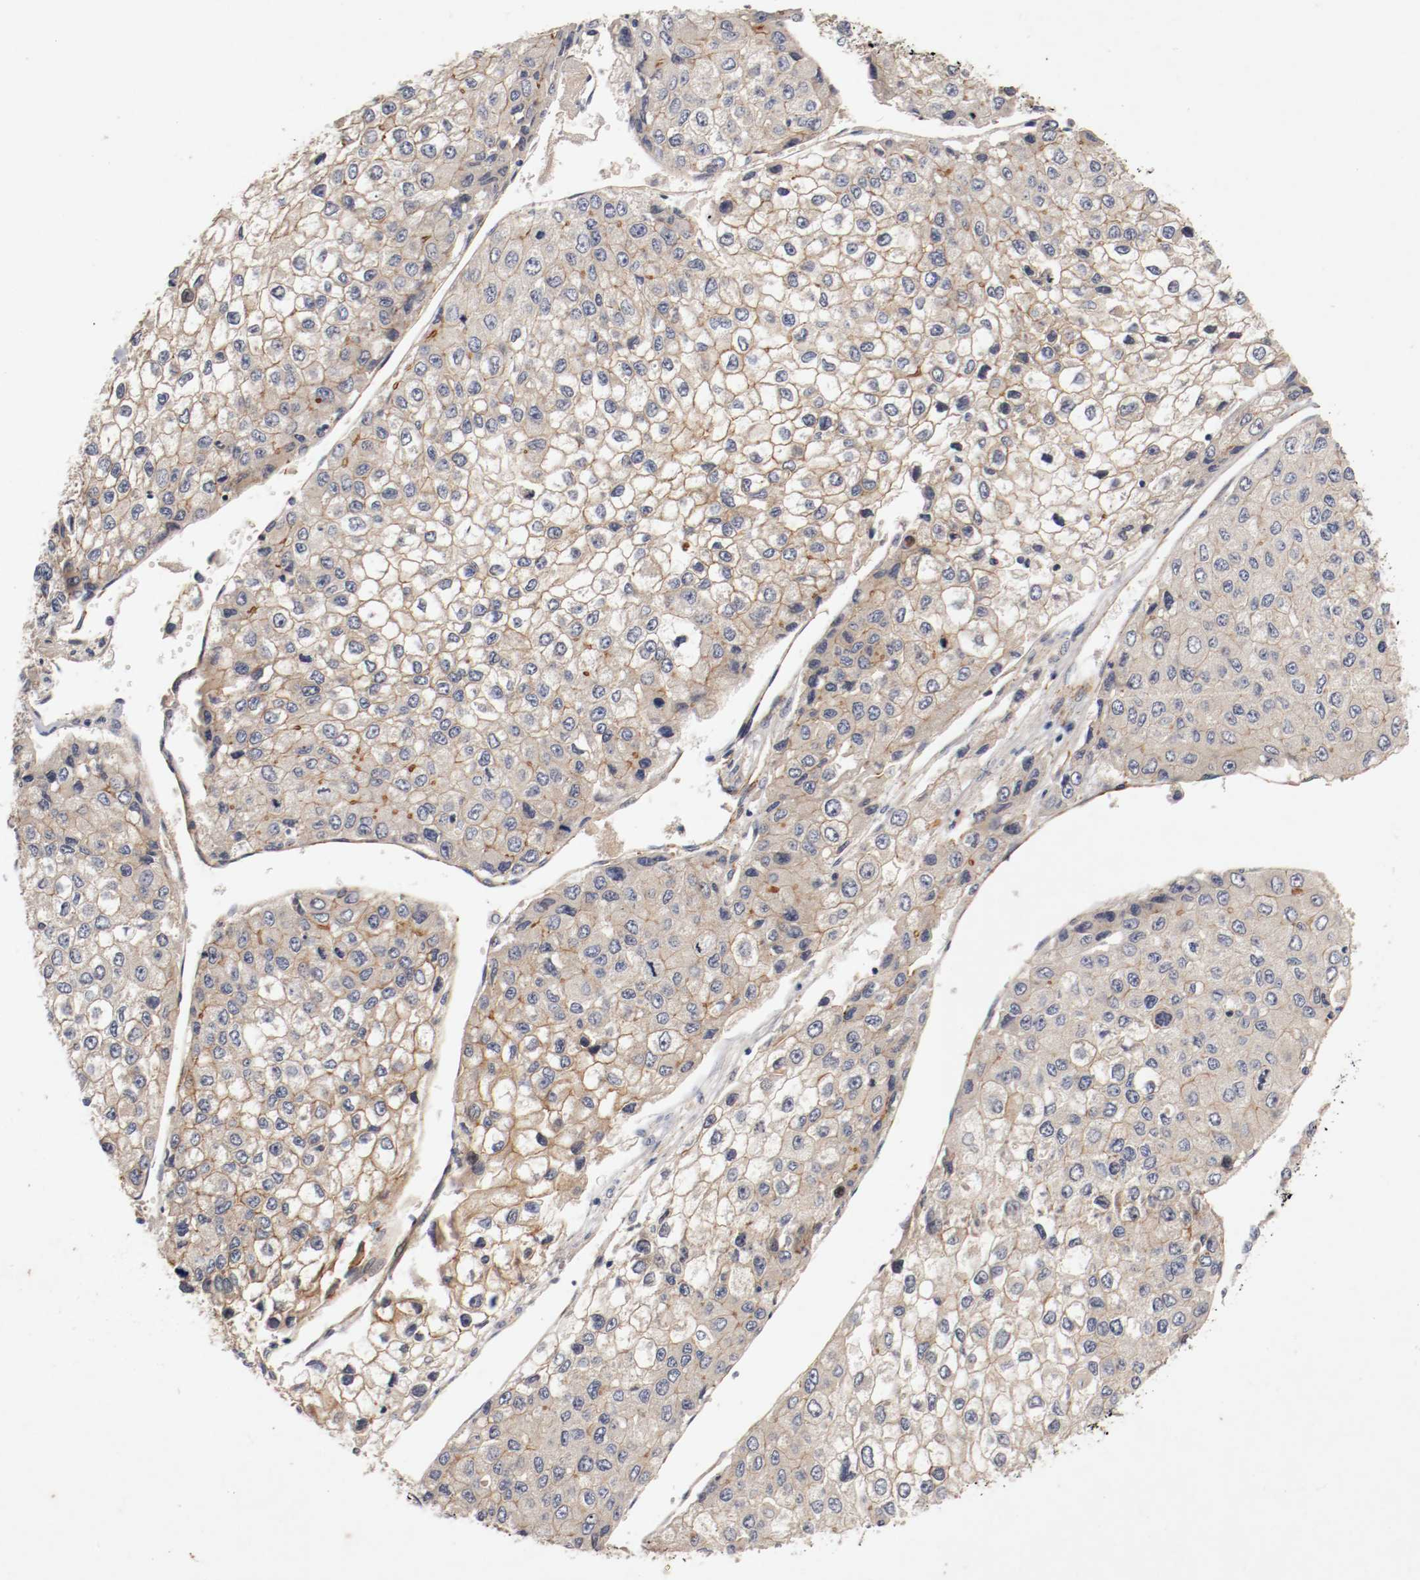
{"staining": {"intensity": "weak", "quantity": "25%-75%", "location": "cytoplasmic/membranous"}, "tissue": "liver cancer", "cell_type": "Tumor cells", "image_type": "cancer", "snomed": [{"axis": "morphology", "description": "Carcinoma, Hepatocellular, NOS"}, {"axis": "topography", "description": "Liver"}], "caption": "Brown immunohistochemical staining in liver cancer (hepatocellular carcinoma) exhibits weak cytoplasmic/membranous staining in about 25%-75% of tumor cells.", "gene": "TYK2", "patient": {"sex": "female", "age": 66}}